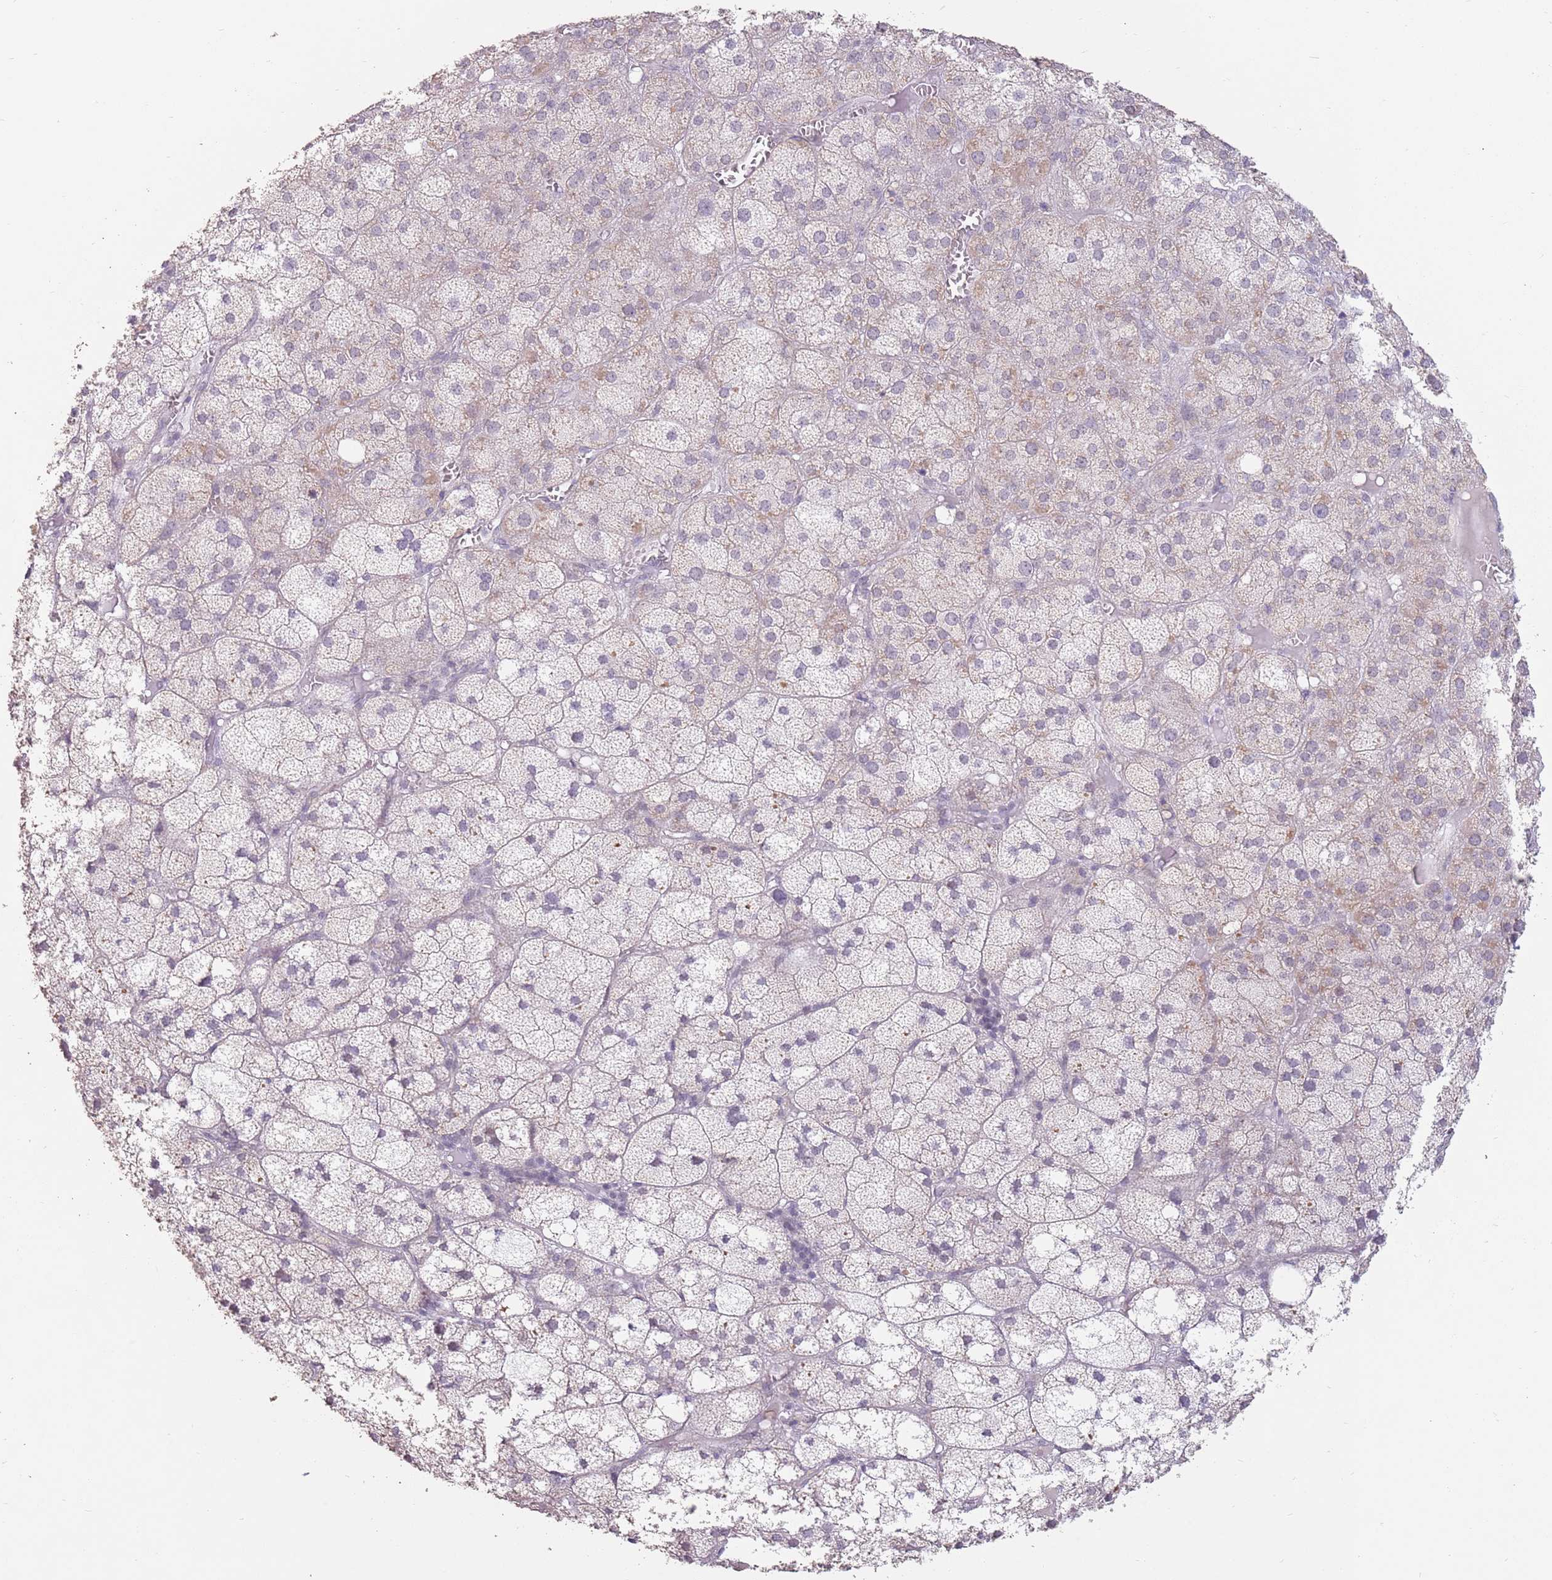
{"staining": {"intensity": "negative", "quantity": "none", "location": "none"}, "tissue": "adrenal gland", "cell_type": "Glandular cells", "image_type": "normal", "snomed": [{"axis": "morphology", "description": "Normal tissue, NOS"}, {"axis": "topography", "description": "Adrenal gland"}], "caption": "Glandular cells are negative for brown protein staining in normal adrenal gland.", "gene": "ZNF574", "patient": {"sex": "female", "age": 61}}